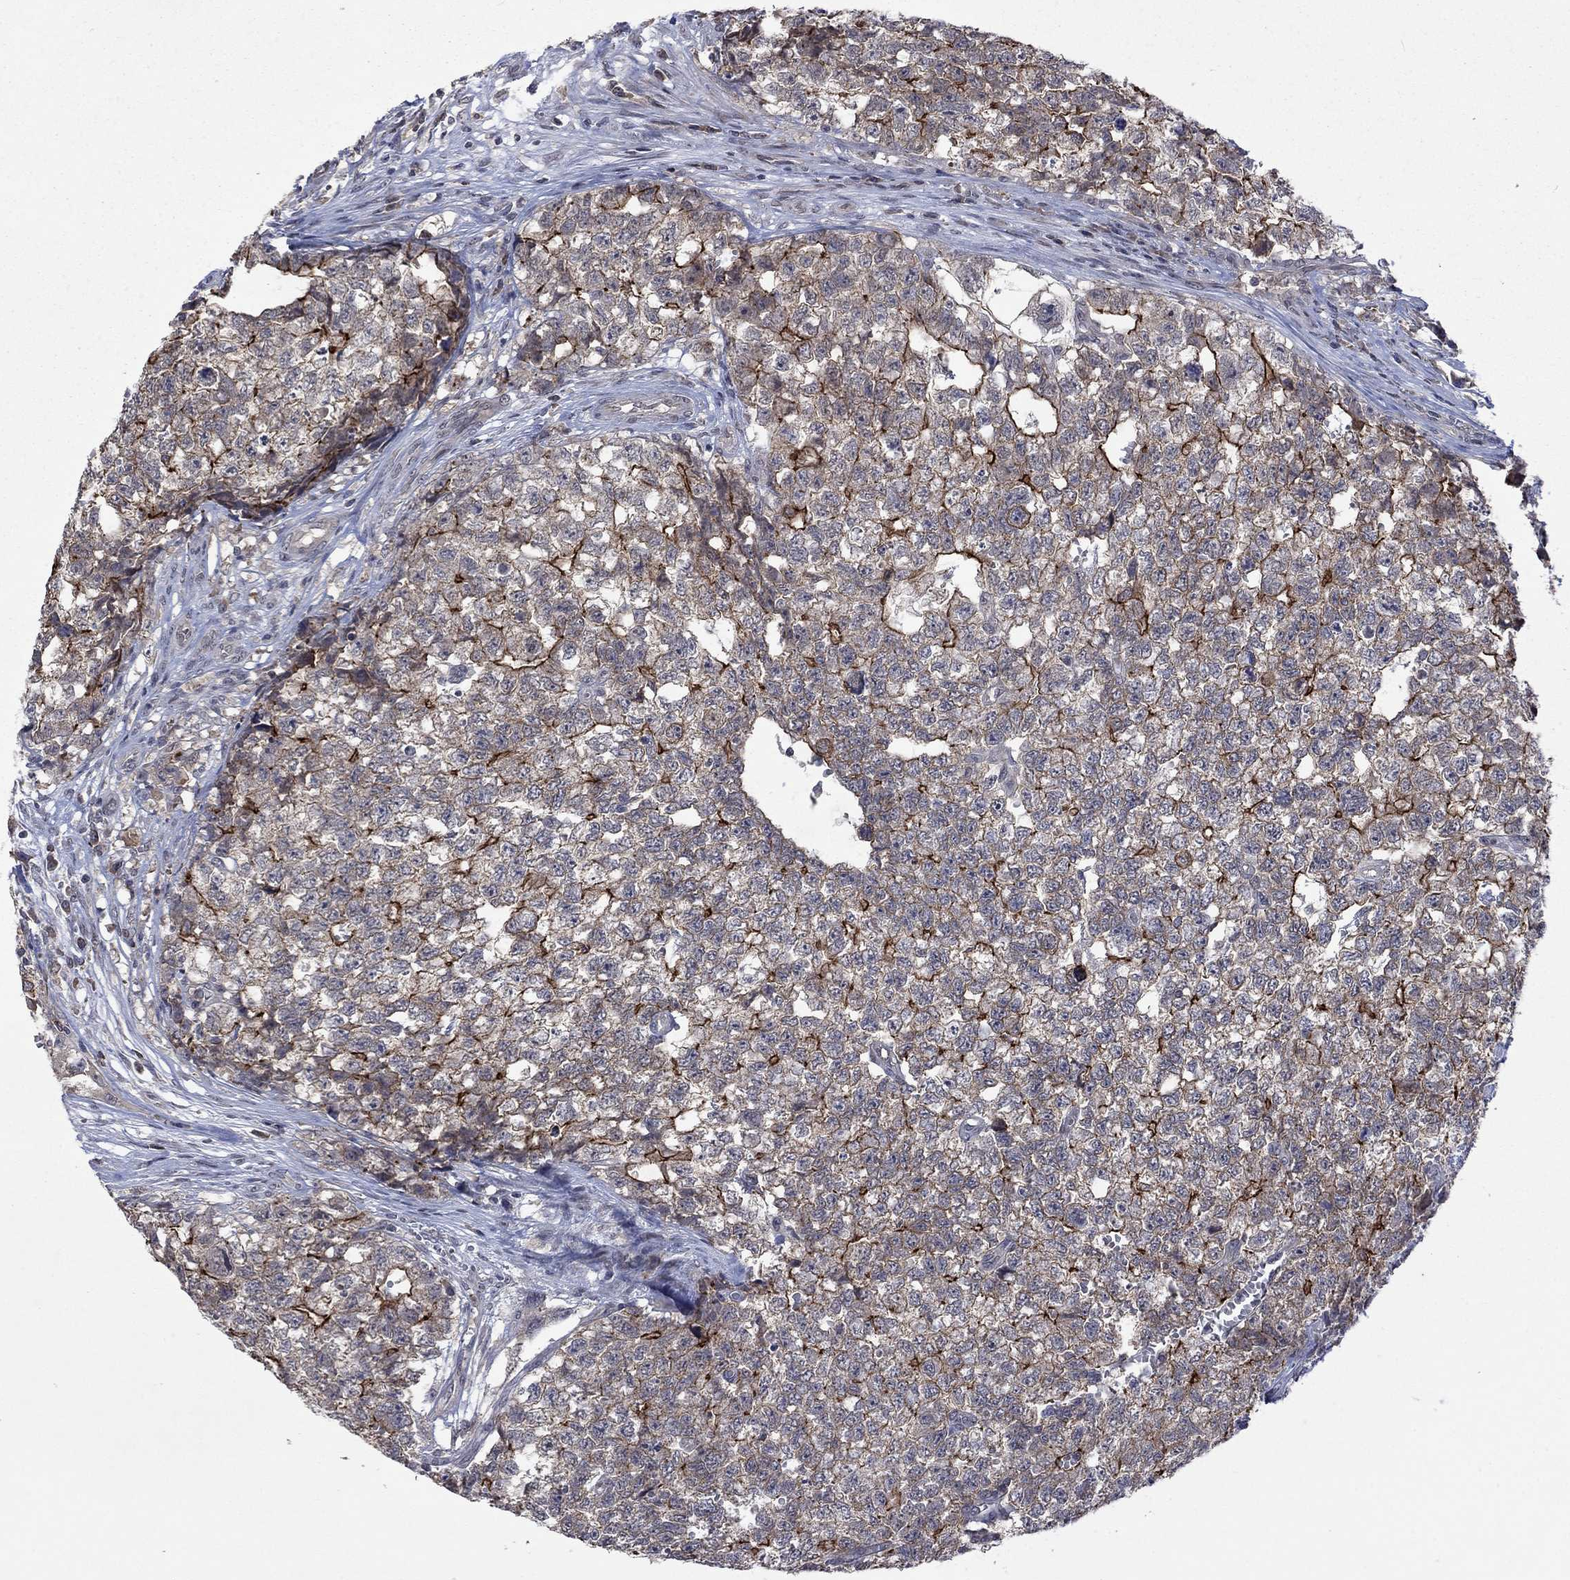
{"staining": {"intensity": "strong", "quantity": "25%-75%", "location": "cytoplasmic/membranous"}, "tissue": "testis cancer", "cell_type": "Tumor cells", "image_type": "cancer", "snomed": [{"axis": "morphology", "description": "Seminoma, NOS"}, {"axis": "morphology", "description": "Carcinoma, Embryonal, NOS"}, {"axis": "topography", "description": "Testis"}], "caption": "Brown immunohistochemical staining in human embryonal carcinoma (testis) exhibits strong cytoplasmic/membranous expression in approximately 25%-75% of tumor cells.", "gene": "PPP1R9A", "patient": {"sex": "male", "age": 22}}